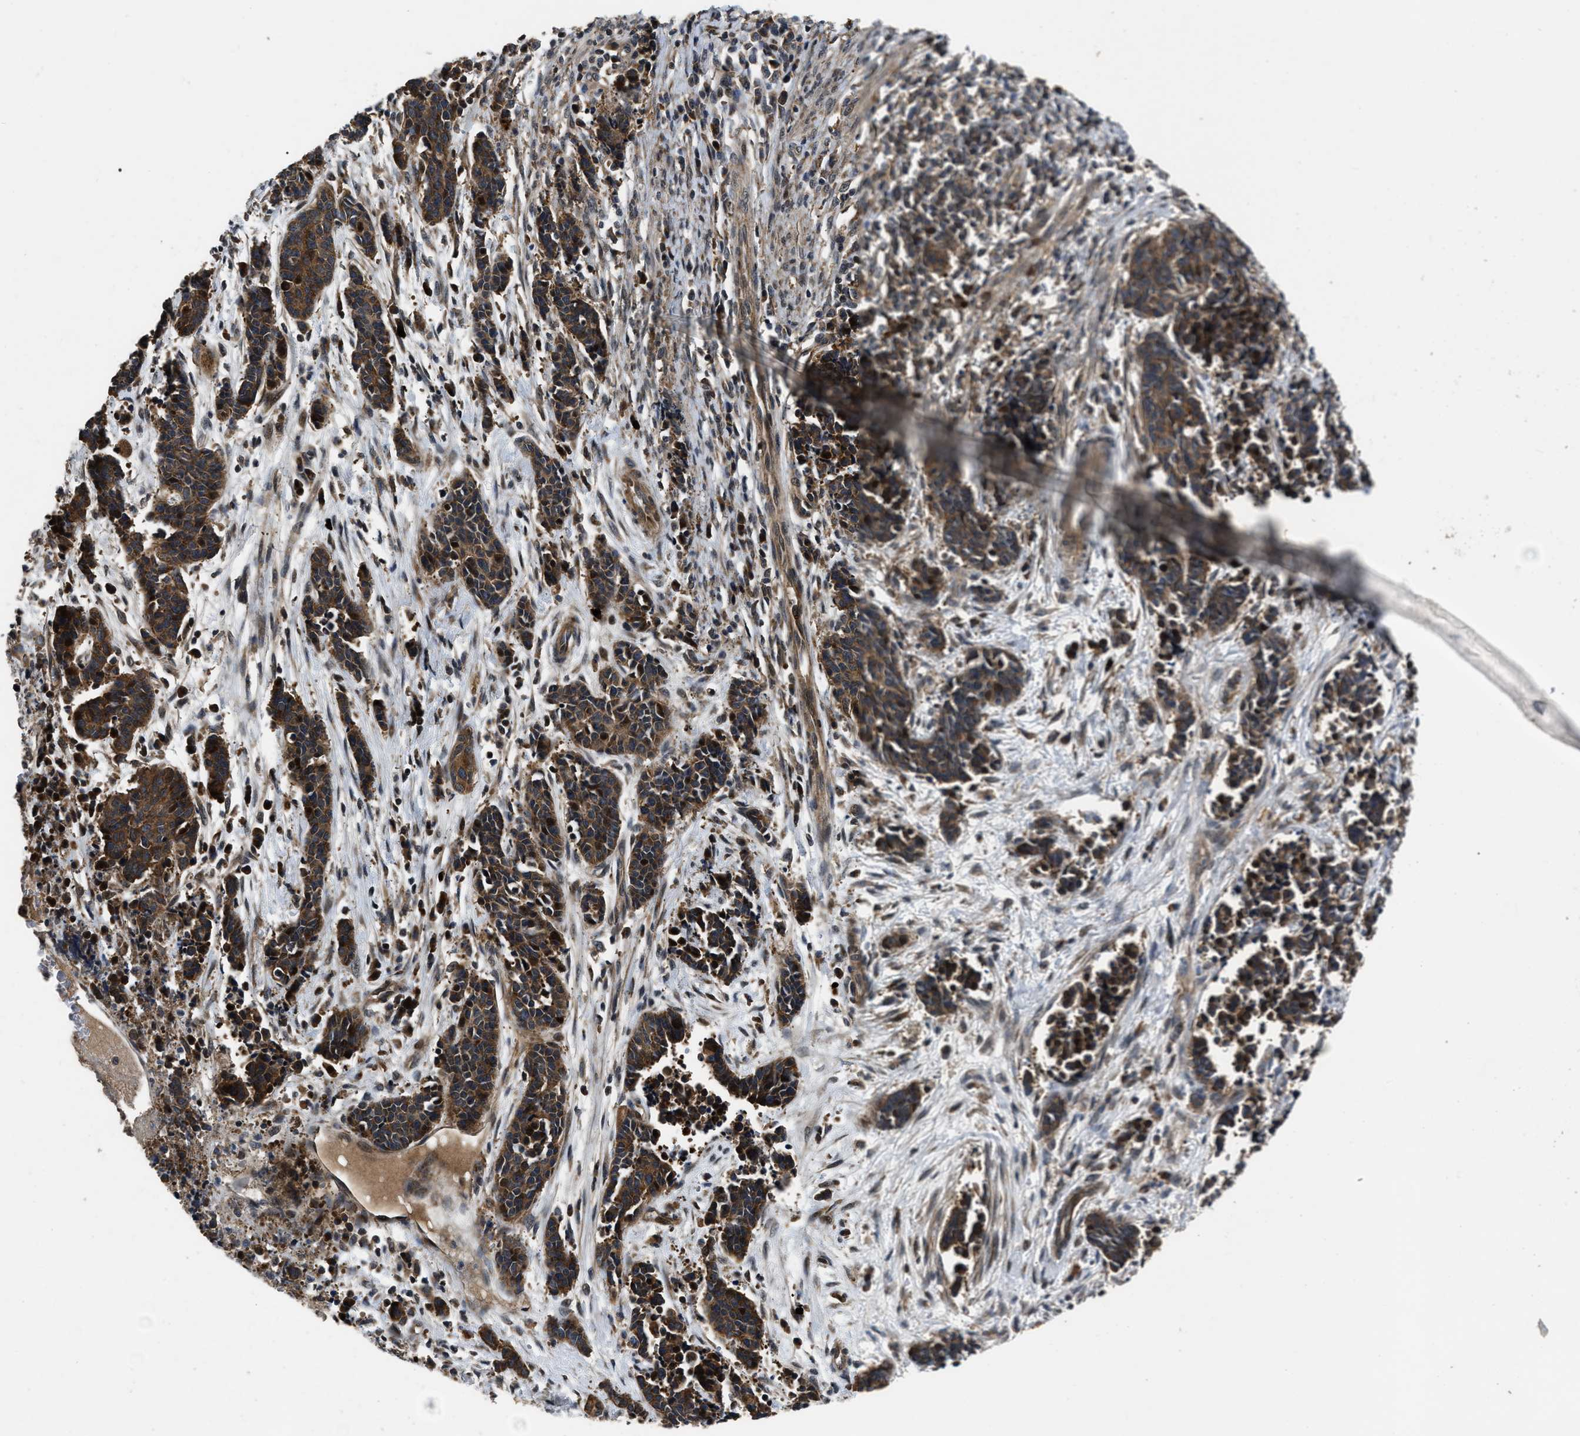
{"staining": {"intensity": "strong", "quantity": ">75%", "location": "cytoplasmic/membranous"}, "tissue": "cervical cancer", "cell_type": "Tumor cells", "image_type": "cancer", "snomed": [{"axis": "morphology", "description": "Squamous cell carcinoma, NOS"}, {"axis": "topography", "description": "Cervix"}], "caption": "Immunohistochemistry (IHC) histopathology image of neoplastic tissue: cervical cancer stained using immunohistochemistry shows high levels of strong protein expression localized specifically in the cytoplasmic/membranous of tumor cells, appearing as a cytoplasmic/membranous brown color.", "gene": "PPWD1", "patient": {"sex": "female", "age": 35}}